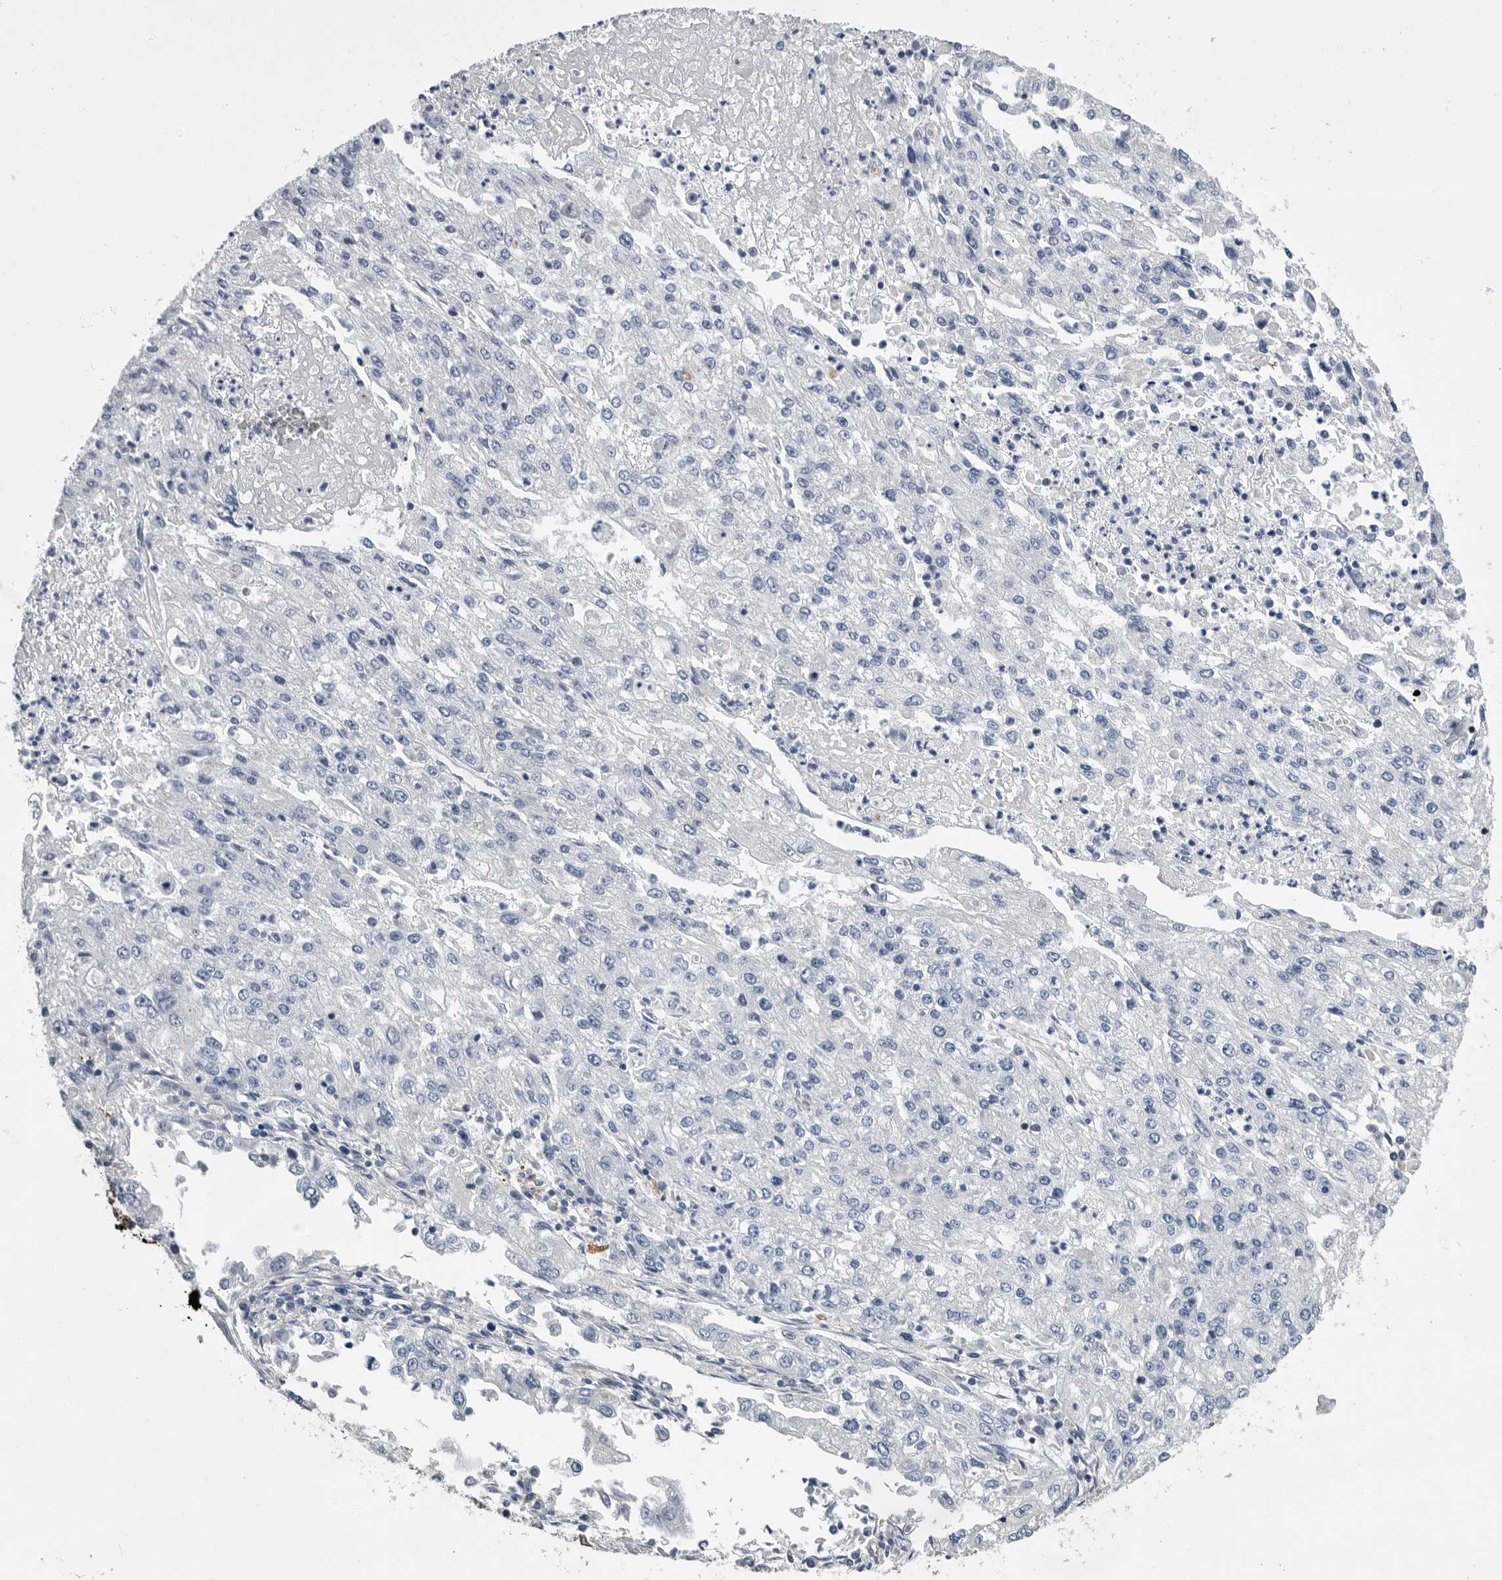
{"staining": {"intensity": "negative", "quantity": "none", "location": "none"}, "tissue": "endometrial cancer", "cell_type": "Tumor cells", "image_type": "cancer", "snomed": [{"axis": "morphology", "description": "Adenocarcinoma, NOS"}, {"axis": "topography", "description": "Endometrium"}], "caption": "Endometrial cancer stained for a protein using IHC exhibits no expression tumor cells.", "gene": "PDCD4", "patient": {"sex": "female", "age": 49}}